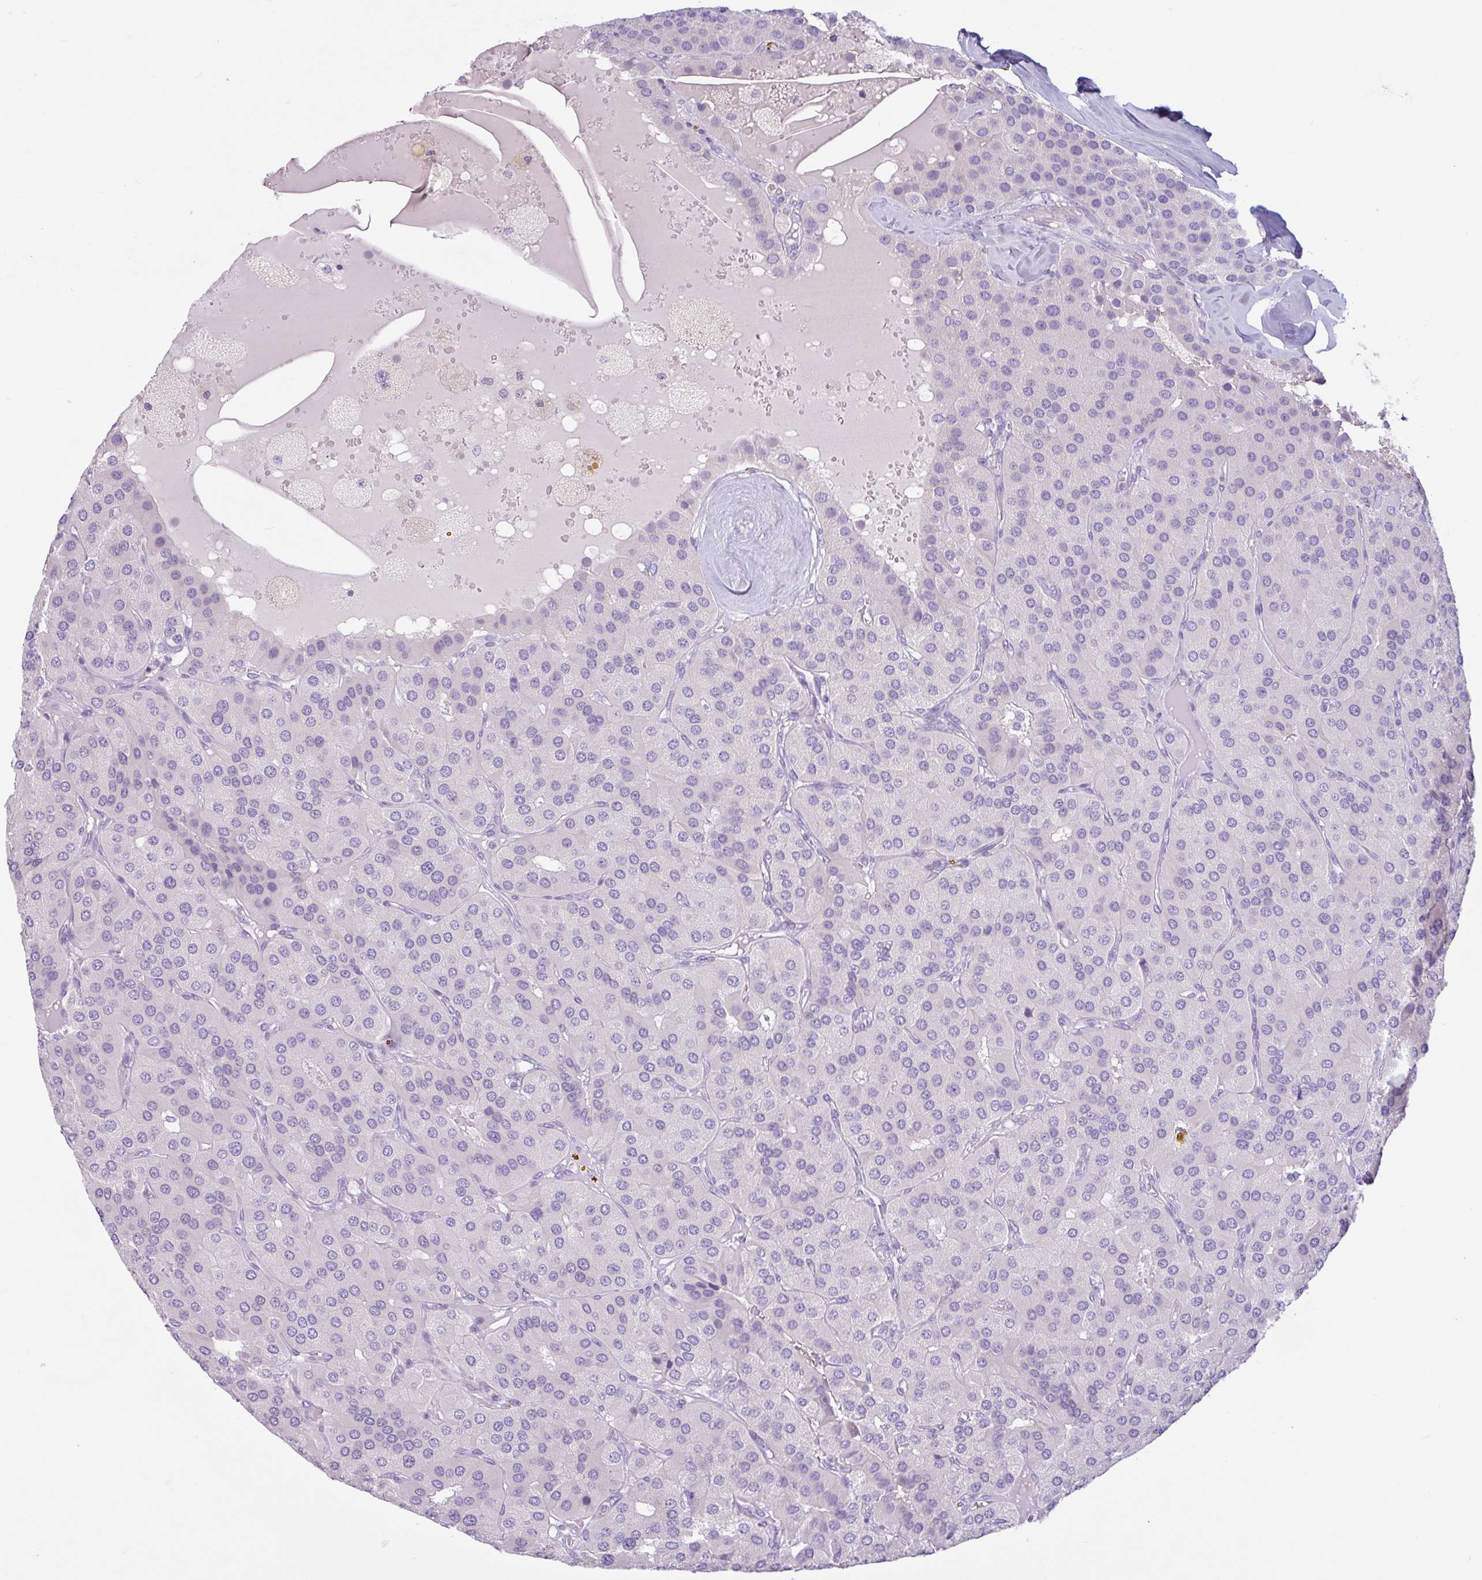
{"staining": {"intensity": "negative", "quantity": "none", "location": "none"}, "tissue": "parathyroid gland", "cell_type": "Glandular cells", "image_type": "normal", "snomed": [{"axis": "morphology", "description": "Normal tissue, NOS"}, {"axis": "morphology", "description": "Adenoma, NOS"}, {"axis": "topography", "description": "Parathyroid gland"}], "caption": "Protein analysis of benign parathyroid gland shows no significant expression in glandular cells.", "gene": "CTSE", "patient": {"sex": "female", "age": 86}}